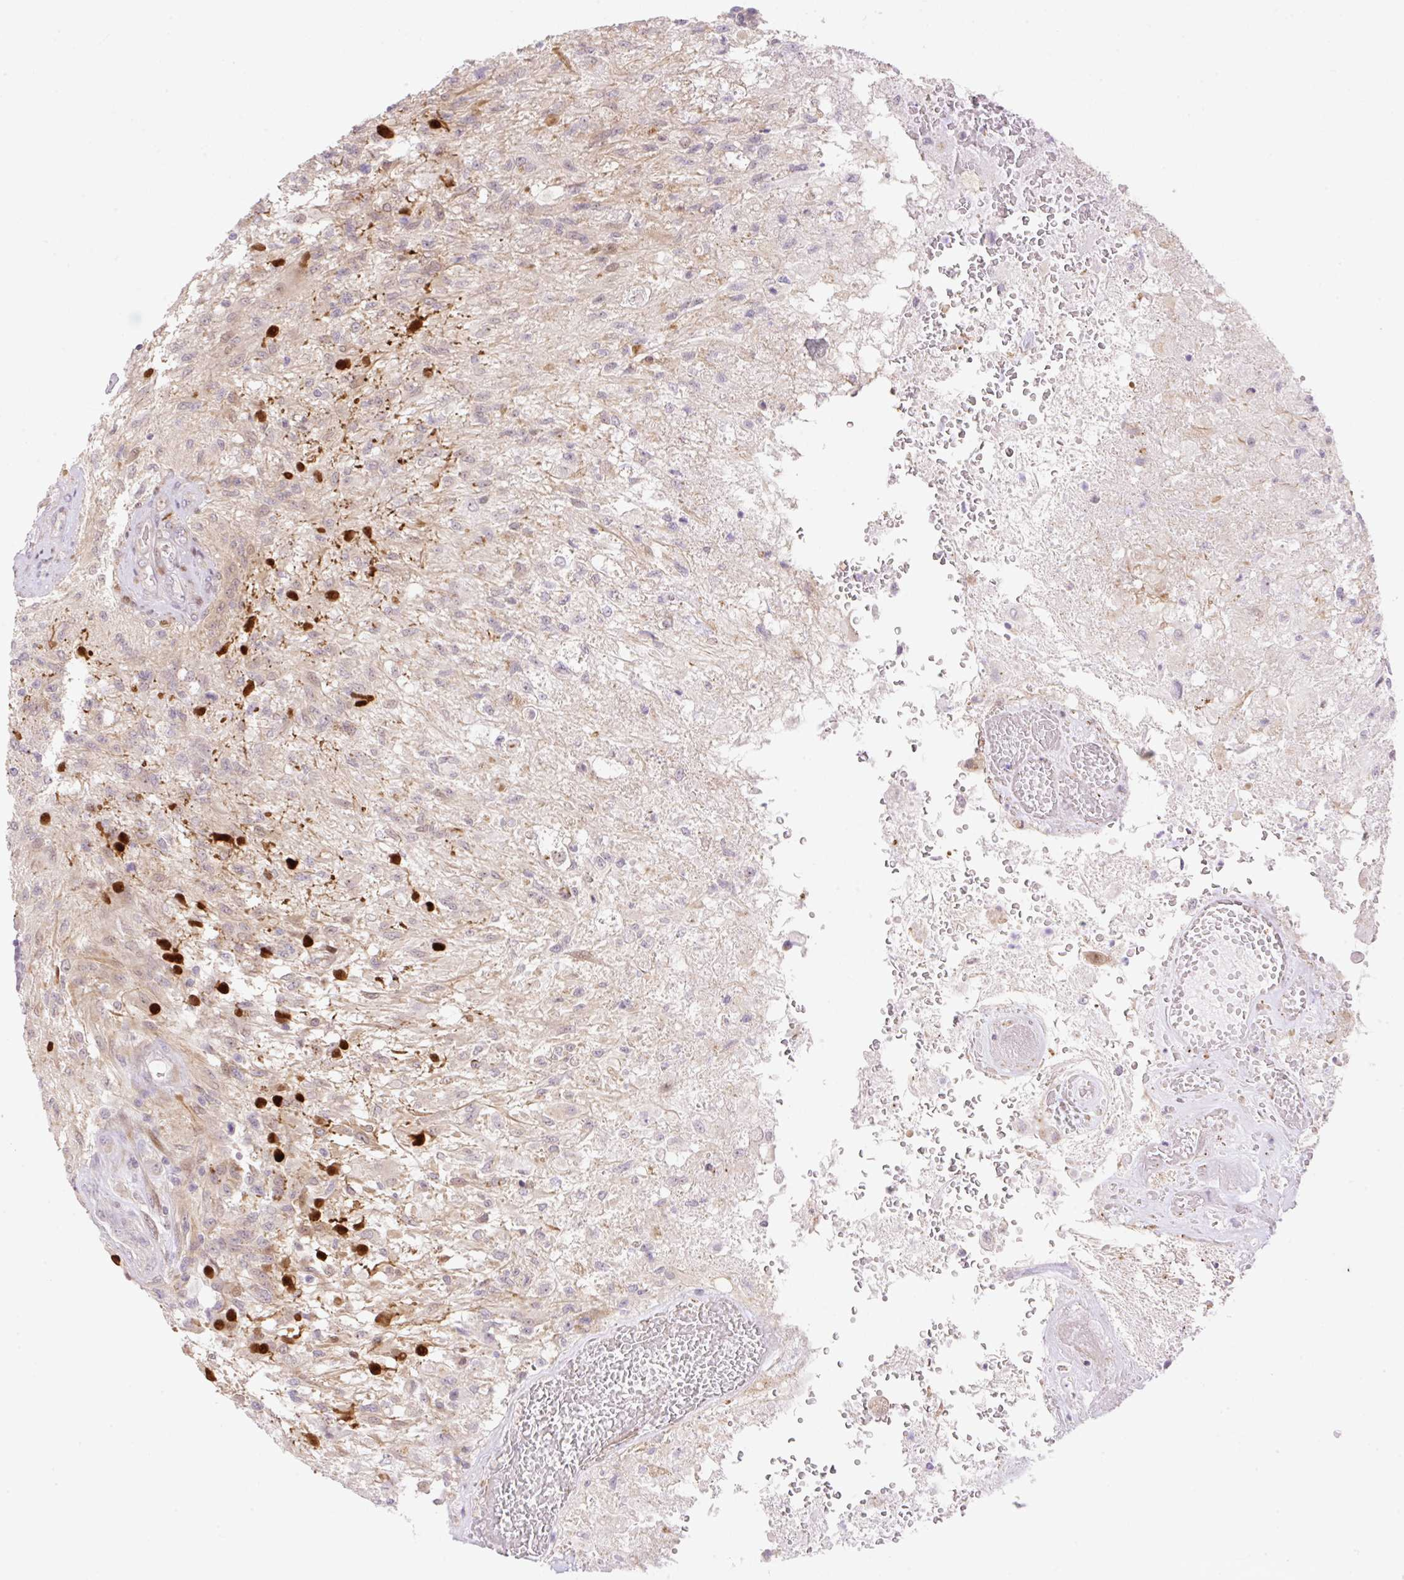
{"staining": {"intensity": "weak", "quantity": "<25%", "location": "cytoplasmic/membranous"}, "tissue": "glioma", "cell_type": "Tumor cells", "image_type": "cancer", "snomed": [{"axis": "morphology", "description": "Glioma, malignant, High grade"}, {"axis": "topography", "description": "Brain"}], "caption": "IHC photomicrograph of malignant high-grade glioma stained for a protein (brown), which demonstrates no expression in tumor cells.", "gene": "ZFP41", "patient": {"sex": "male", "age": 56}}